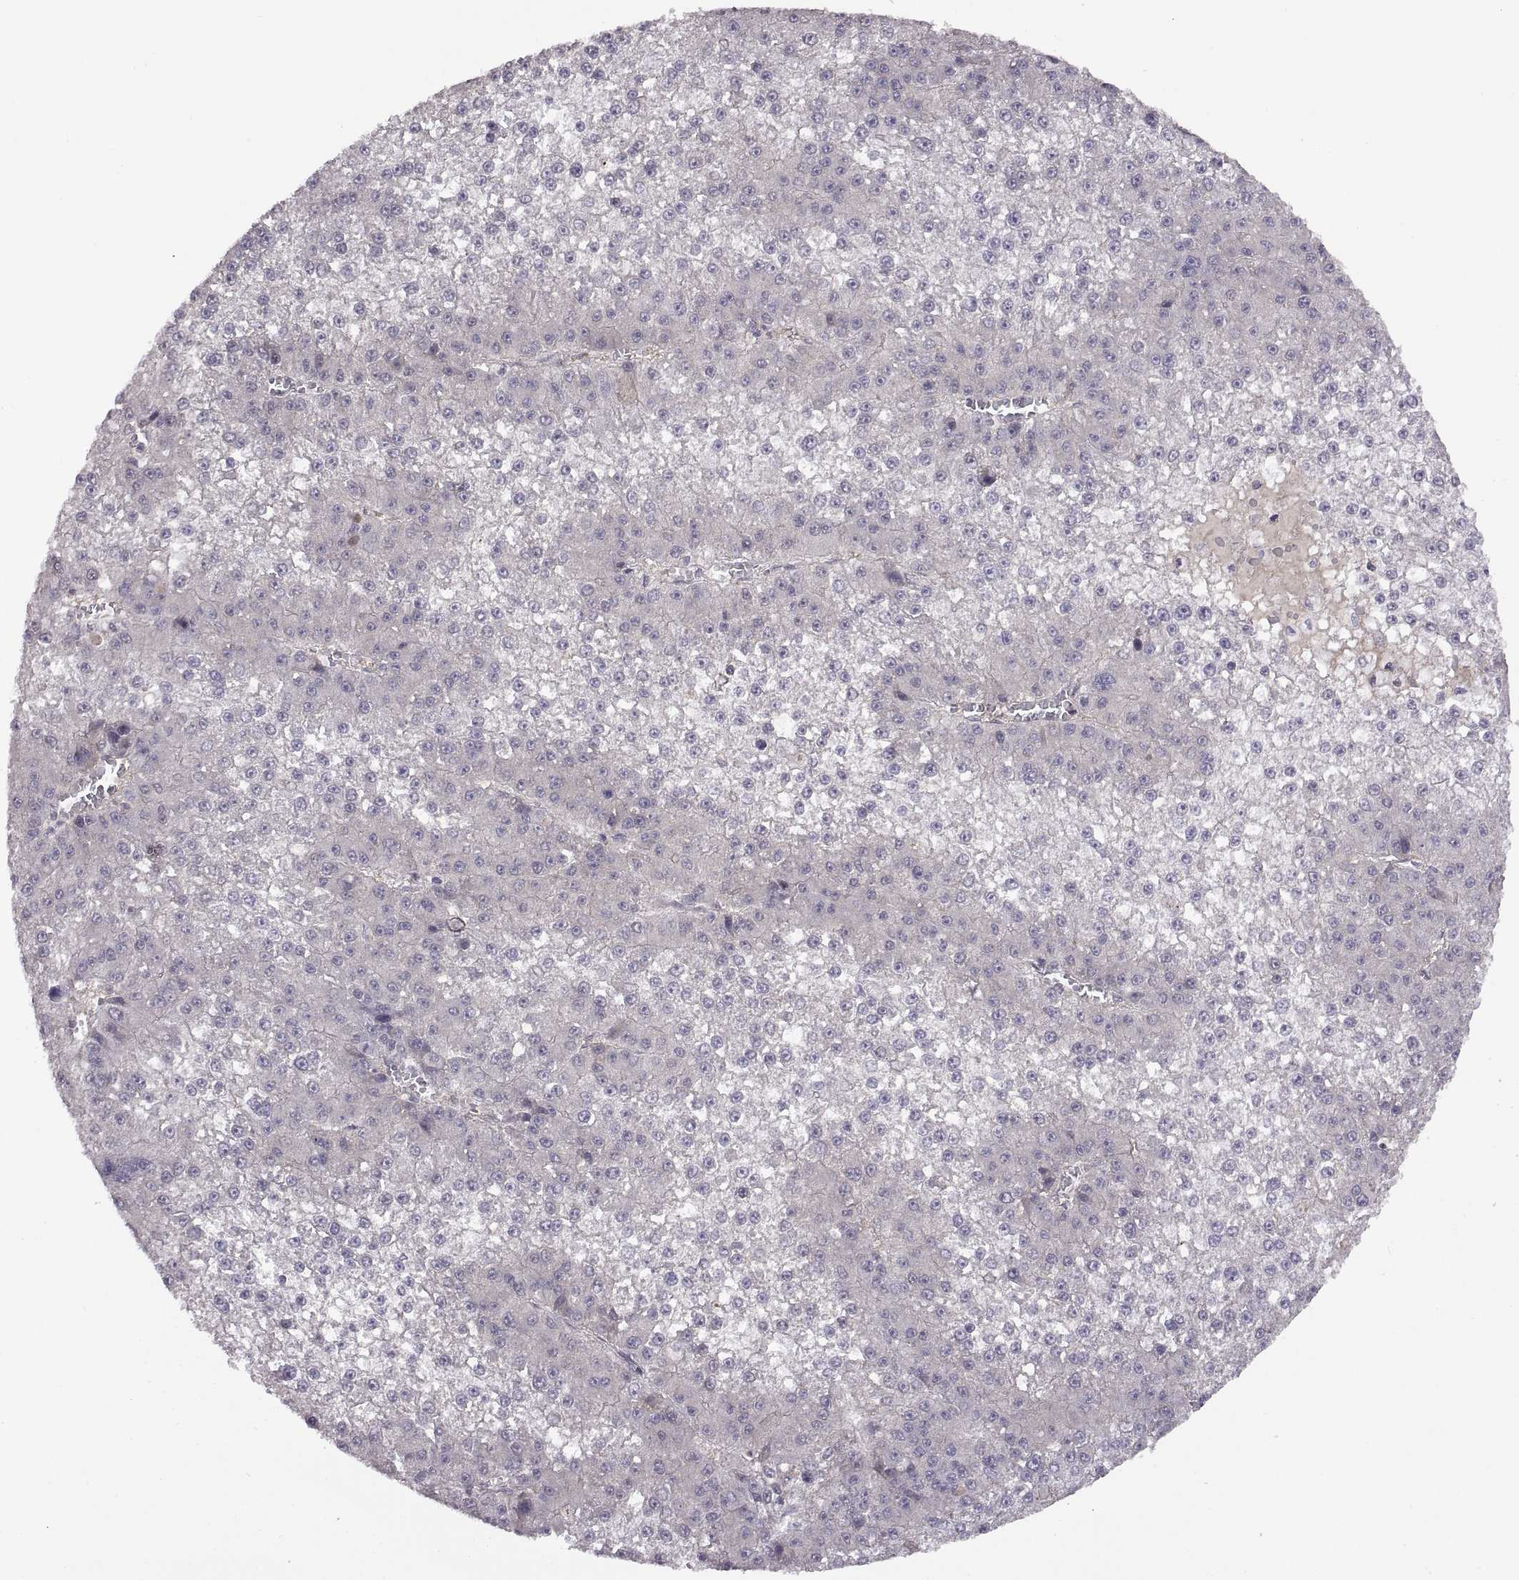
{"staining": {"intensity": "negative", "quantity": "none", "location": "none"}, "tissue": "liver cancer", "cell_type": "Tumor cells", "image_type": "cancer", "snomed": [{"axis": "morphology", "description": "Carcinoma, Hepatocellular, NOS"}, {"axis": "topography", "description": "Liver"}], "caption": "Tumor cells show no significant protein expression in liver hepatocellular carcinoma.", "gene": "NMNAT2", "patient": {"sex": "female", "age": 73}}